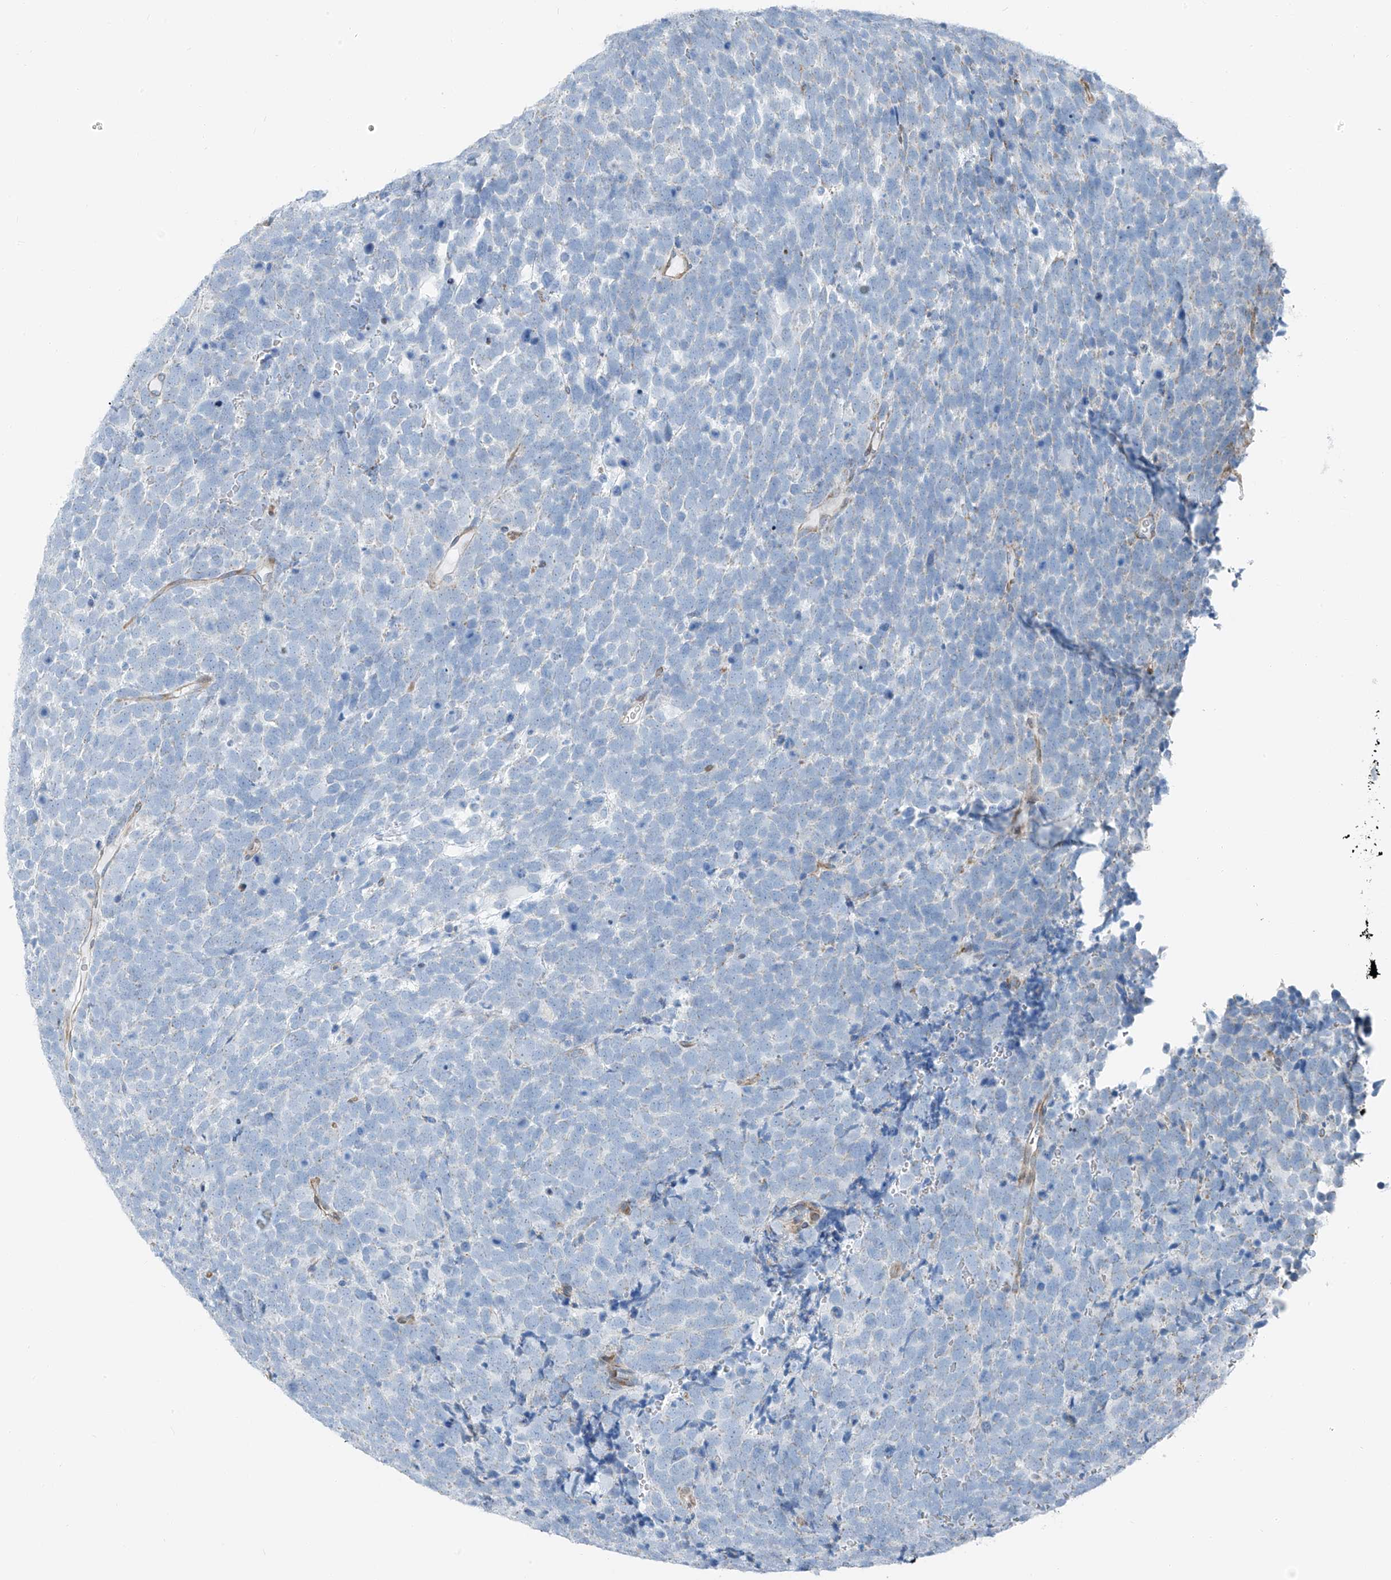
{"staining": {"intensity": "negative", "quantity": "none", "location": "none"}, "tissue": "urothelial cancer", "cell_type": "Tumor cells", "image_type": "cancer", "snomed": [{"axis": "morphology", "description": "Urothelial carcinoma, High grade"}, {"axis": "topography", "description": "Urinary bladder"}], "caption": "This is a photomicrograph of immunohistochemistry (IHC) staining of urothelial carcinoma (high-grade), which shows no staining in tumor cells. (Stains: DAB immunohistochemistry (IHC) with hematoxylin counter stain, Microscopy: brightfield microscopy at high magnification).", "gene": "HIC2", "patient": {"sex": "female", "age": 82}}